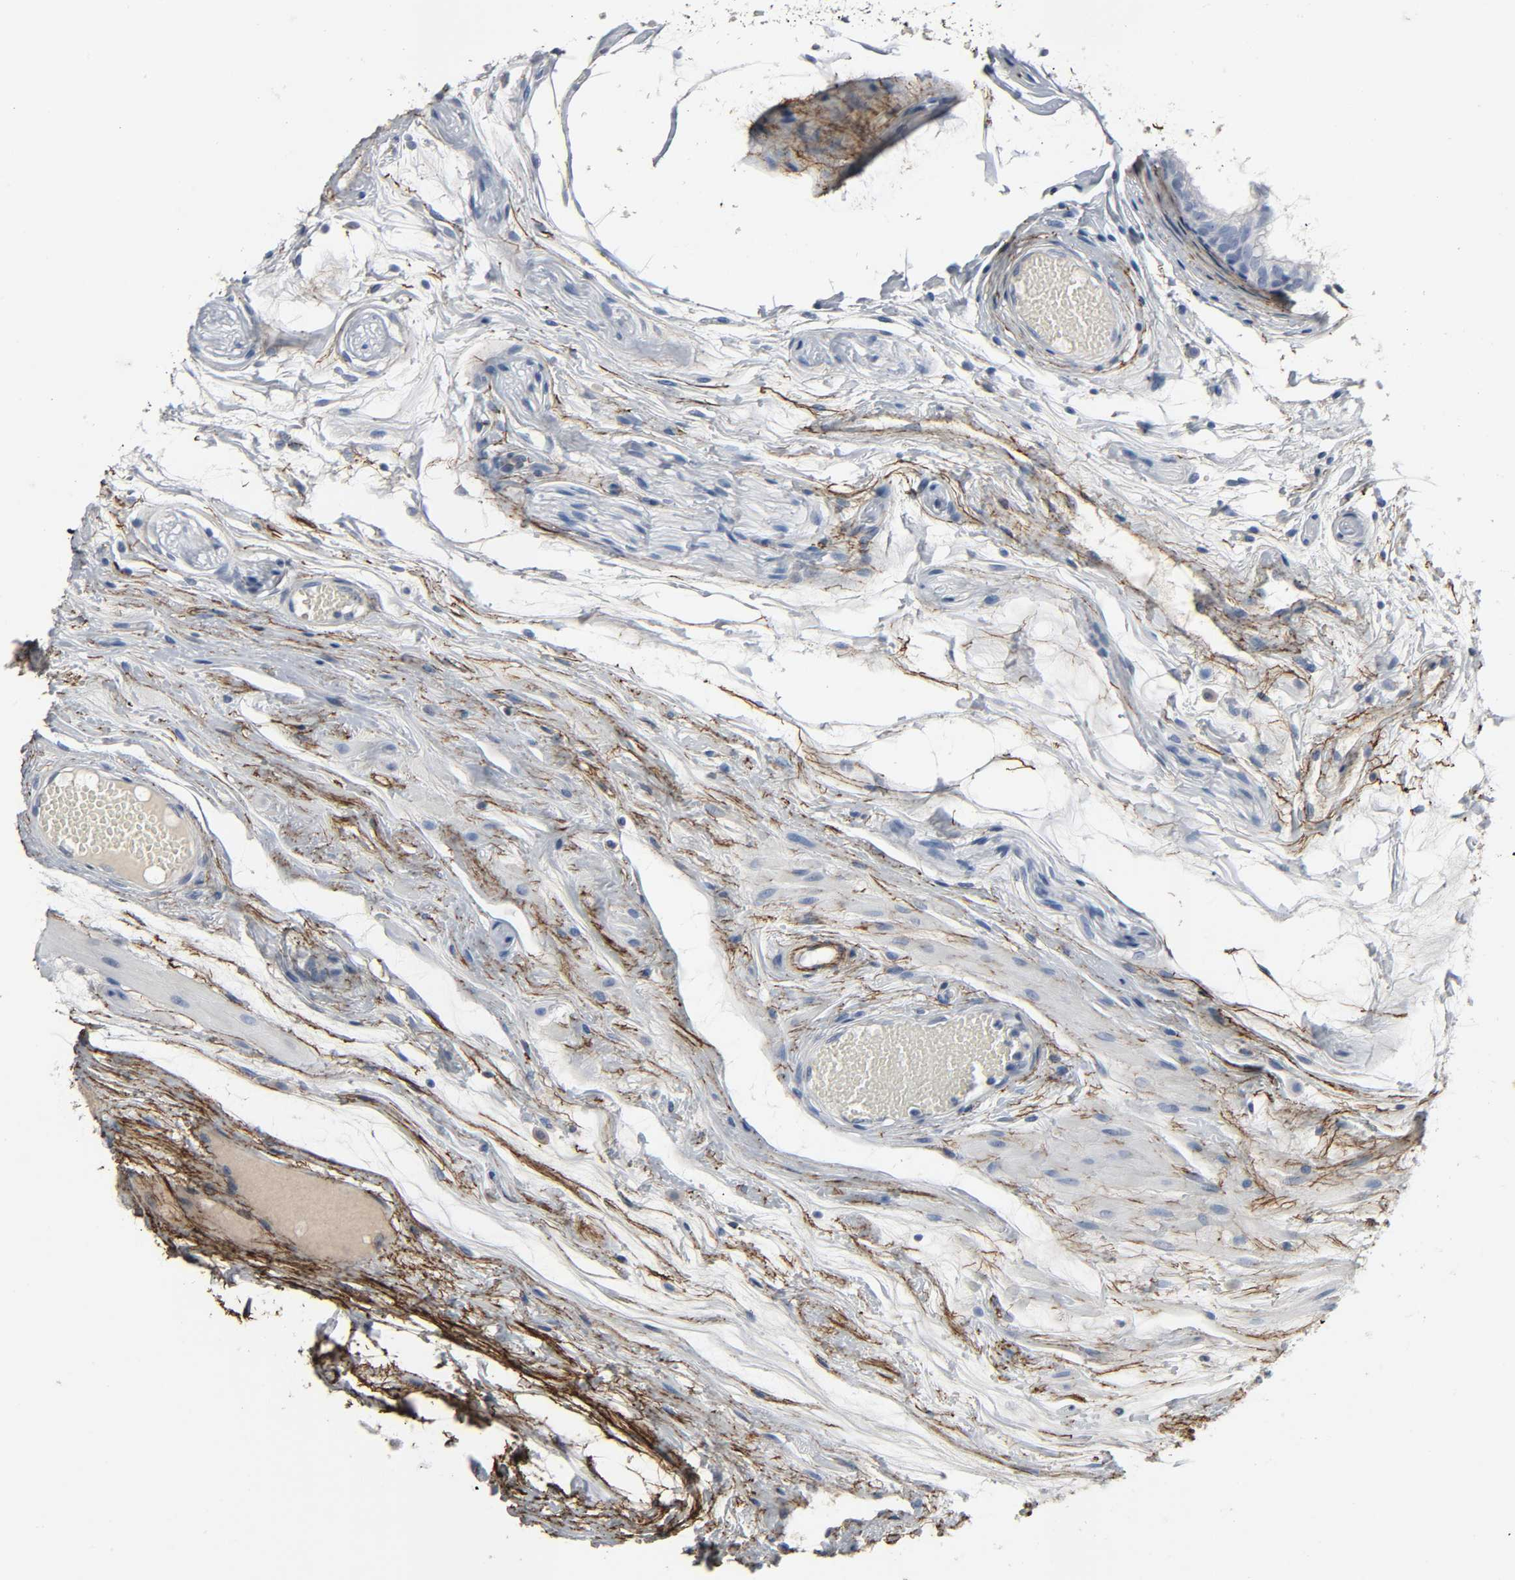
{"staining": {"intensity": "weak", "quantity": "25%-75%", "location": "cytoplasmic/membranous"}, "tissue": "epididymis", "cell_type": "Glandular cells", "image_type": "normal", "snomed": [{"axis": "morphology", "description": "Normal tissue, NOS"}, {"axis": "morphology", "description": "Atrophy, NOS"}, {"axis": "topography", "description": "Testis"}, {"axis": "topography", "description": "Epididymis"}], "caption": "An image showing weak cytoplasmic/membranous positivity in approximately 25%-75% of glandular cells in benign epididymis, as visualized by brown immunohistochemical staining.", "gene": "FBLN5", "patient": {"sex": "male", "age": 18}}